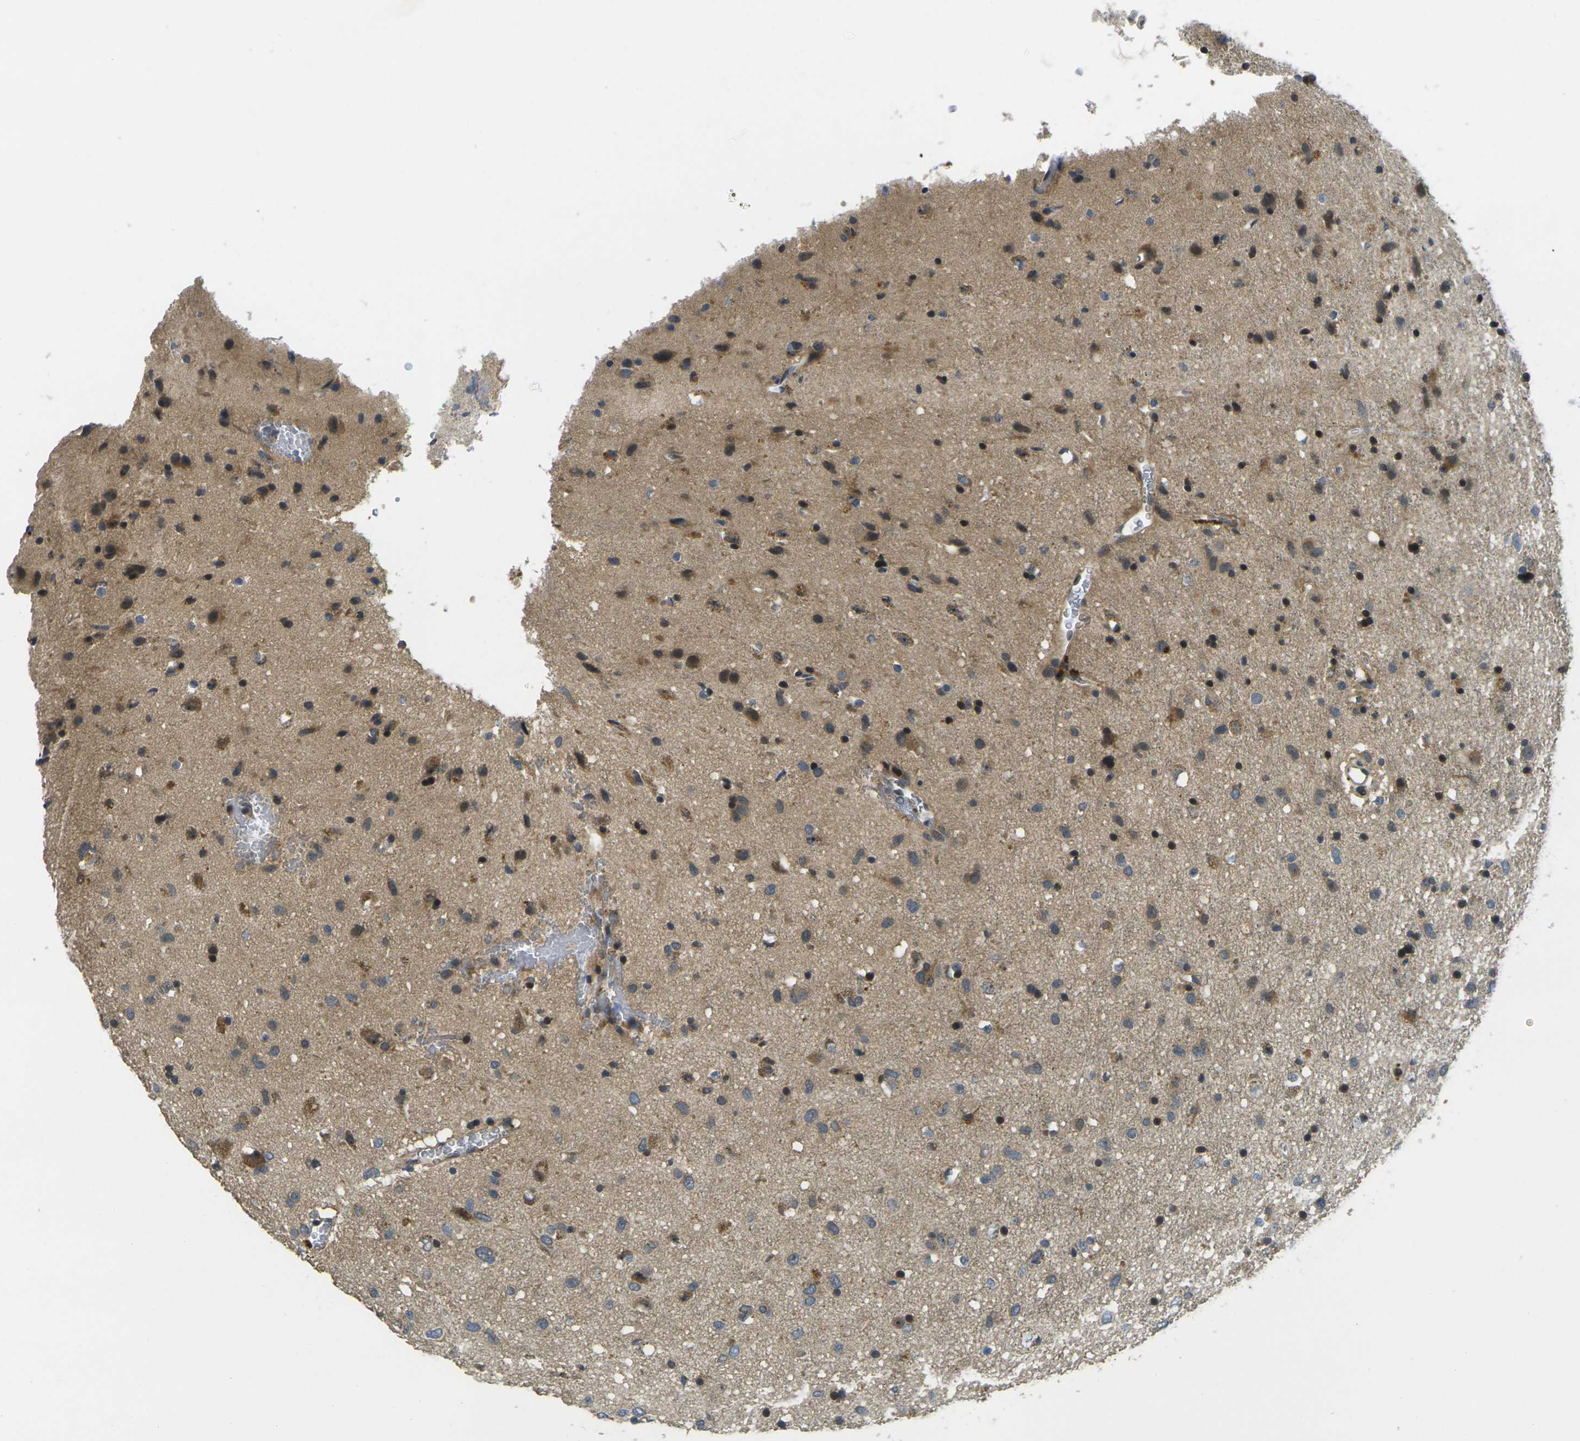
{"staining": {"intensity": "moderate", "quantity": "25%-75%", "location": "cytoplasmic/membranous"}, "tissue": "glioma", "cell_type": "Tumor cells", "image_type": "cancer", "snomed": [{"axis": "morphology", "description": "Glioma, malignant, Low grade"}, {"axis": "topography", "description": "Brain"}], "caption": "Tumor cells demonstrate moderate cytoplasmic/membranous staining in approximately 25%-75% of cells in glioma. (brown staining indicates protein expression, while blue staining denotes nuclei).", "gene": "MINAR2", "patient": {"sex": "male", "age": 77}}